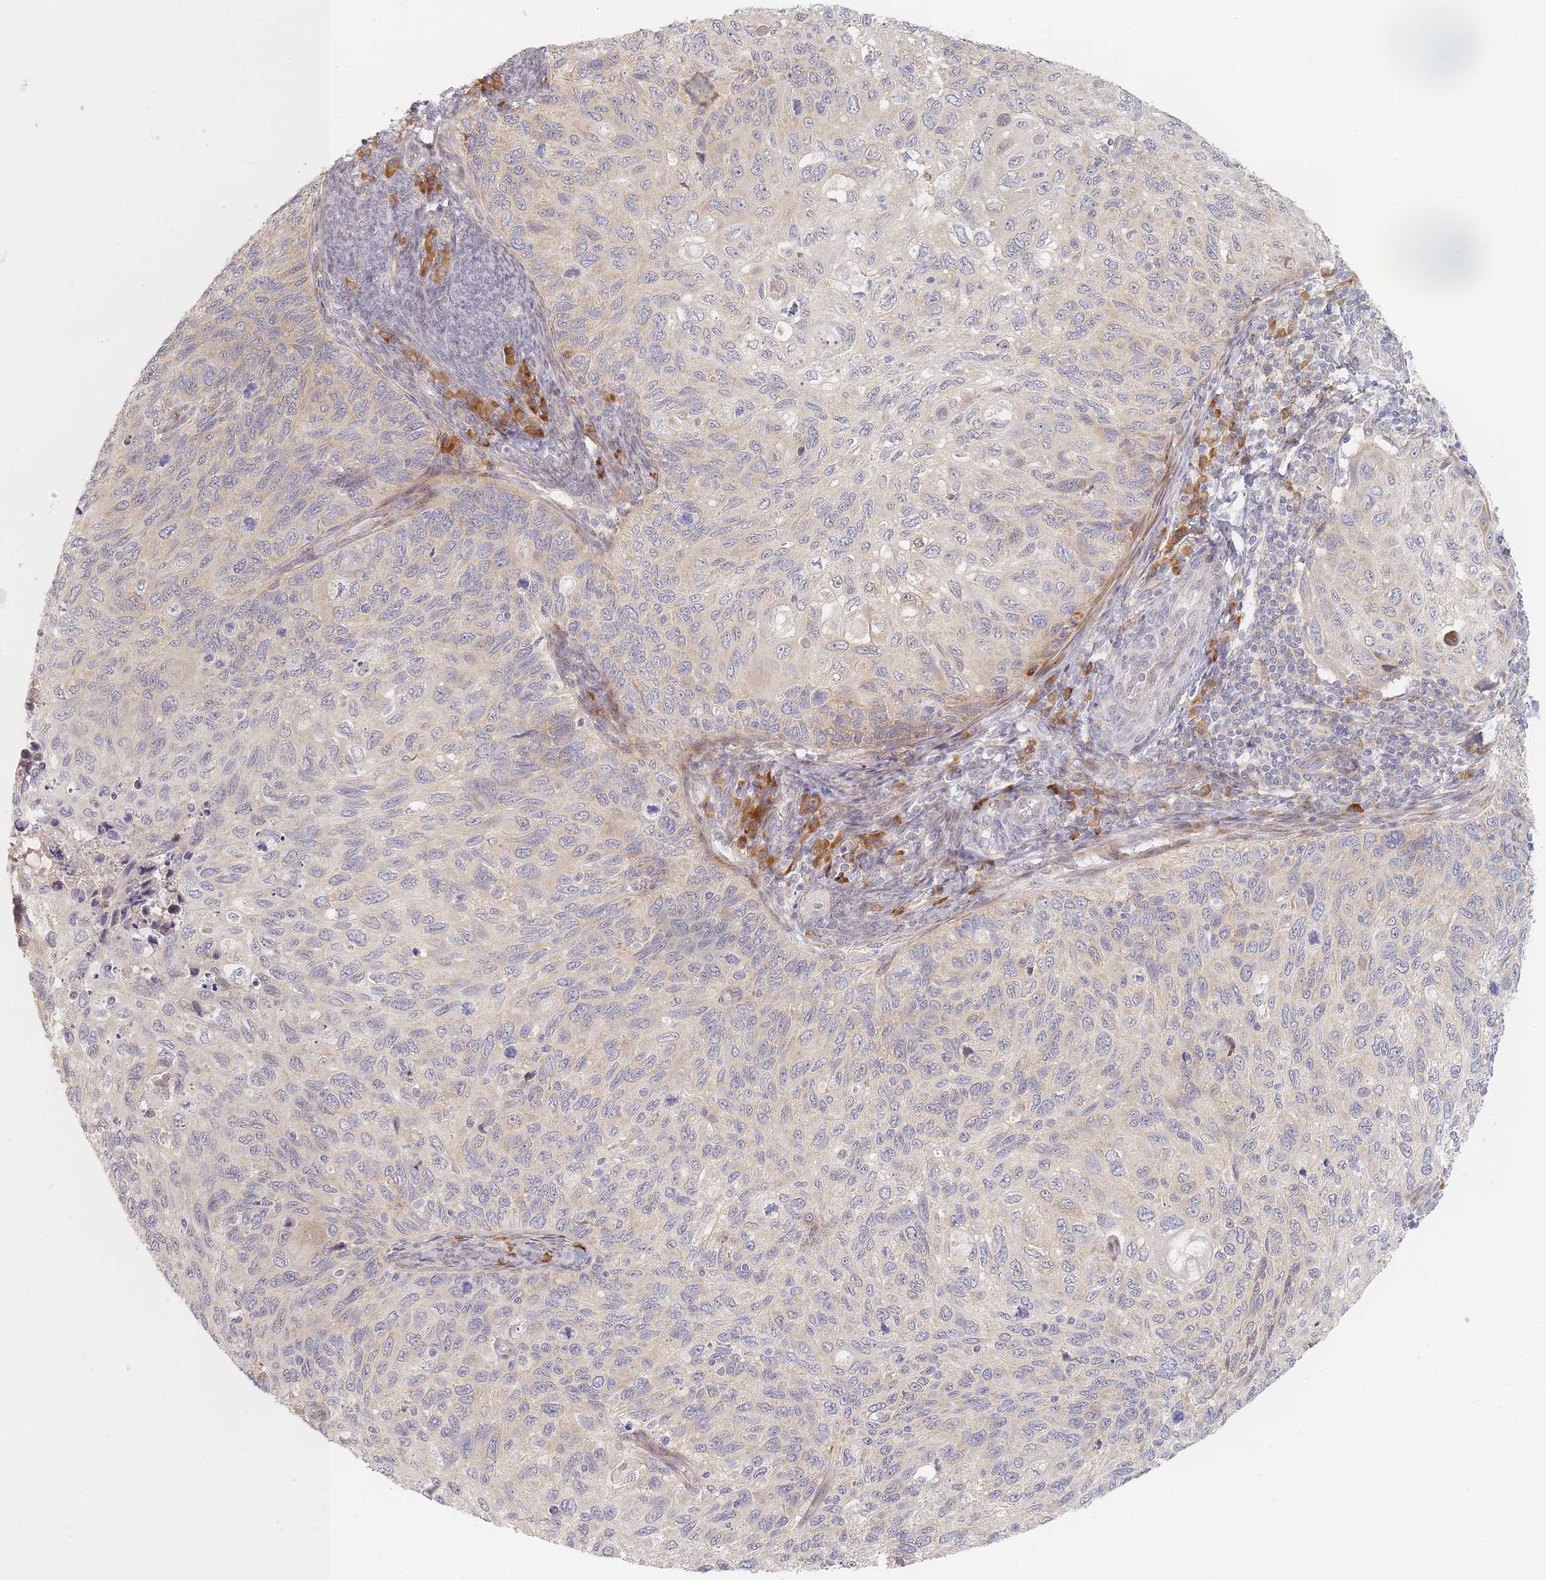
{"staining": {"intensity": "weak", "quantity": "<25%", "location": "cytoplasmic/membranous"}, "tissue": "cervical cancer", "cell_type": "Tumor cells", "image_type": "cancer", "snomed": [{"axis": "morphology", "description": "Squamous cell carcinoma, NOS"}, {"axis": "topography", "description": "Cervix"}], "caption": "Tumor cells are negative for brown protein staining in cervical cancer (squamous cell carcinoma).", "gene": "ZKSCAN7", "patient": {"sex": "female", "age": 70}}